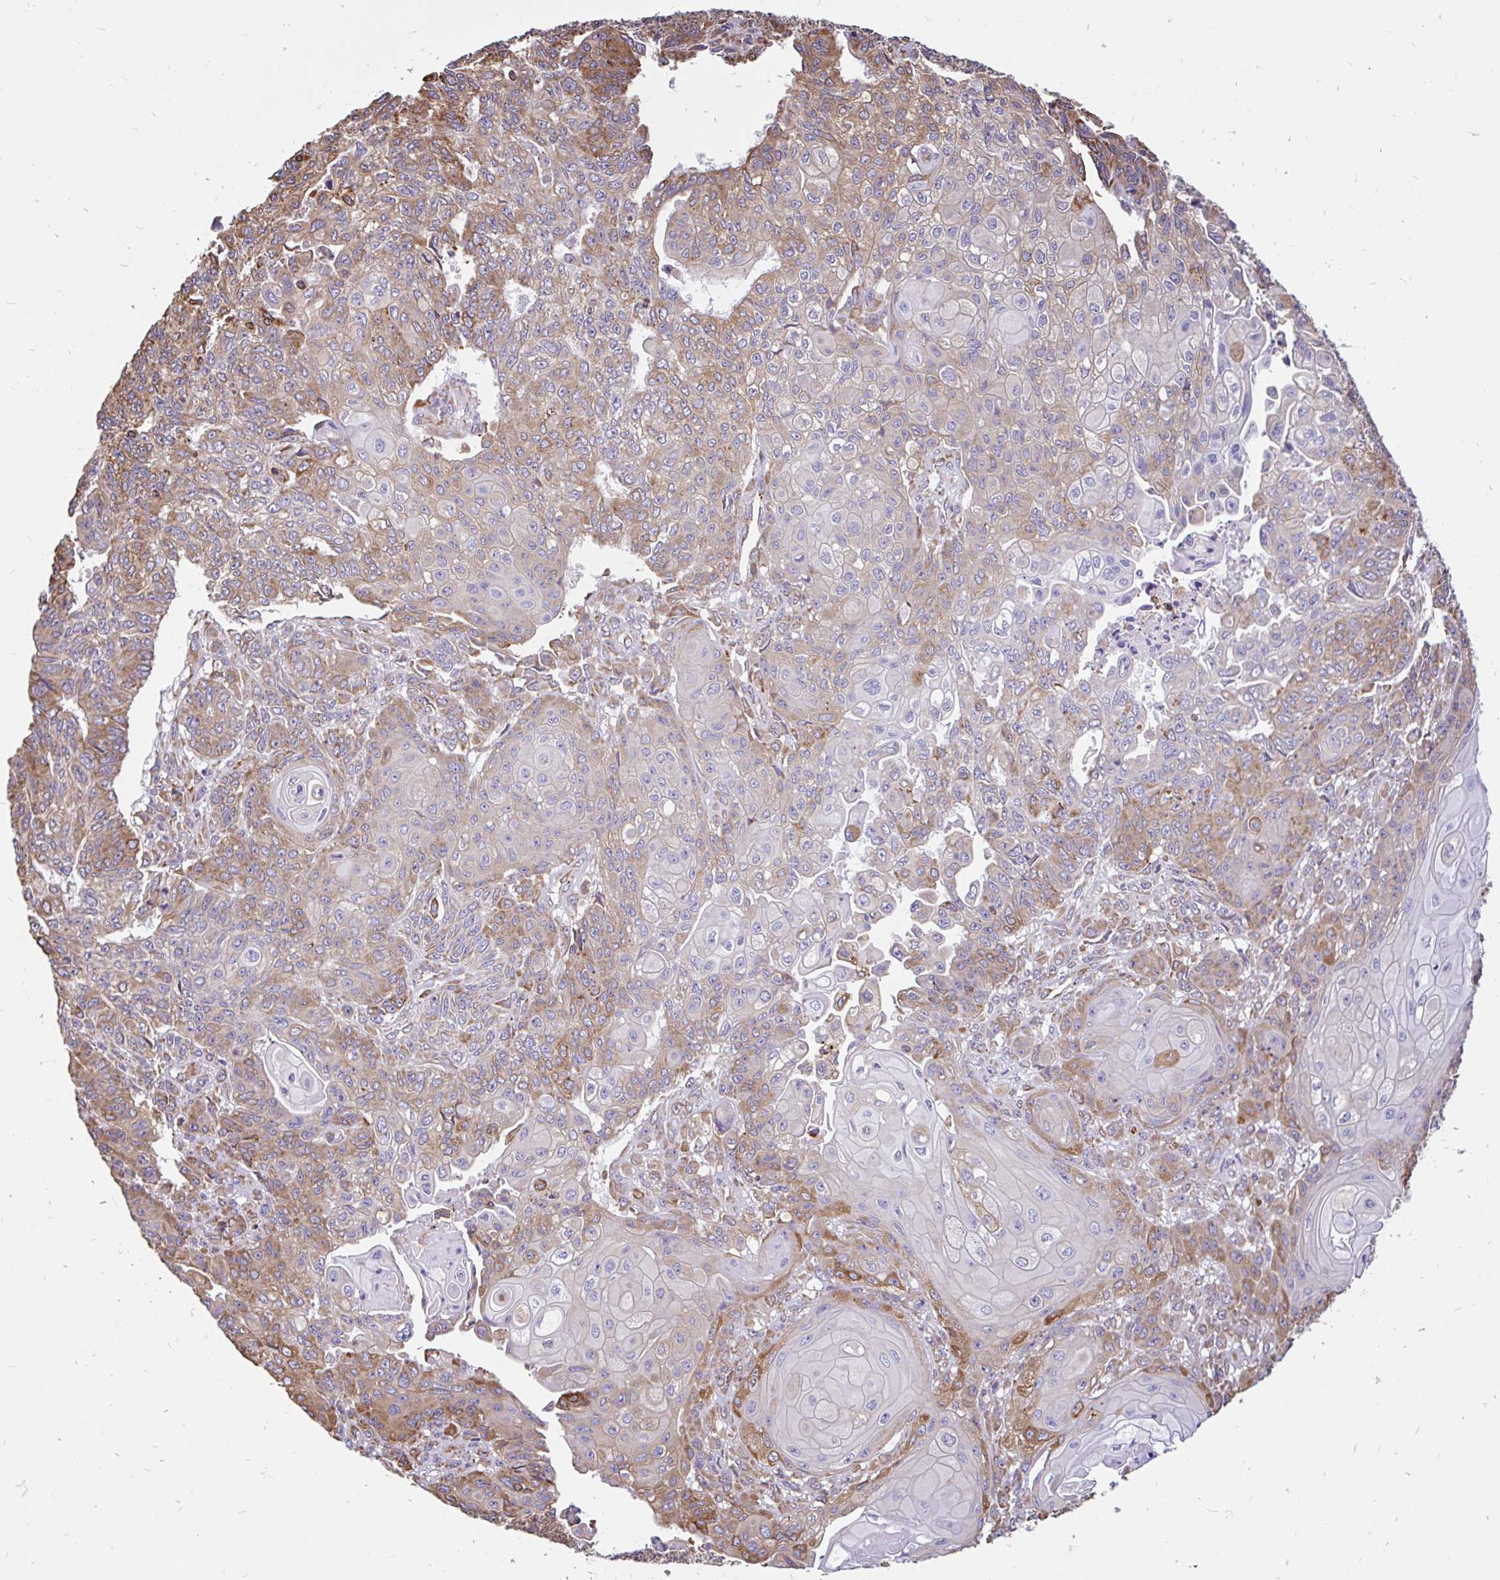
{"staining": {"intensity": "moderate", "quantity": "25%-75%", "location": "cytoplasmic/membranous"}, "tissue": "endometrial cancer", "cell_type": "Tumor cells", "image_type": "cancer", "snomed": [{"axis": "morphology", "description": "Adenocarcinoma, NOS"}, {"axis": "topography", "description": "Endometrium"}], "caption": "A micrograph of human endometrial cancer (adenocarcinoma) stained for a protein exhibits moderate cytoplasmic/membranous brown staining in tumor cells.", "gene": "EML5", "patient": {"sex": "female", "age": 32}}